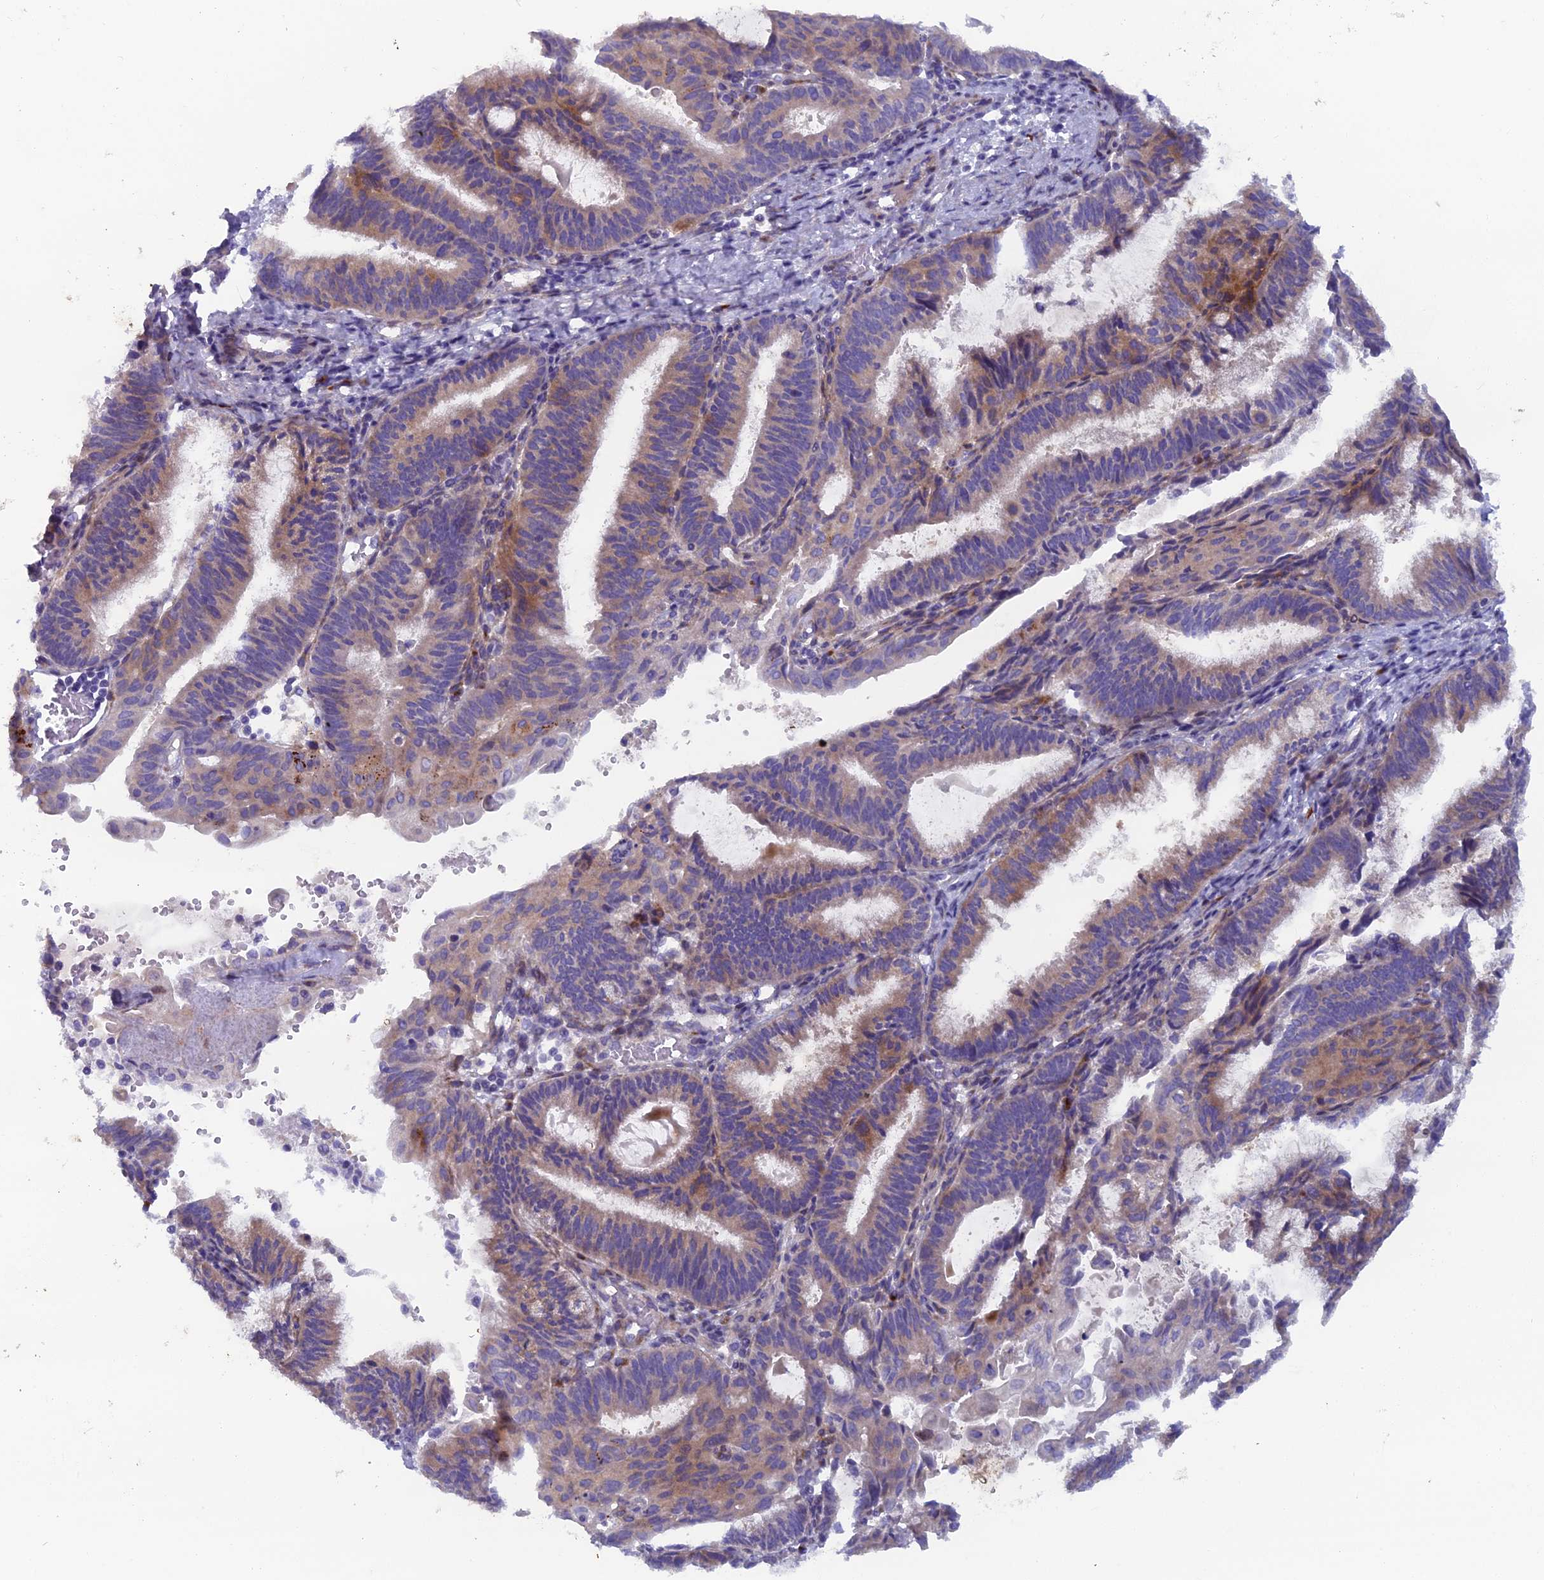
{"staining": {"intensity": "moderate", "quantity": "25%-75%", "location": "cytoplasmic/membranous"}, "tissue": "endometrial cancer", "cell_type": "Tumor cells", "image_type": "cancer", "snomed": [{"axis": "morphology", "description": "Adenocarcinoma, NOS"}, {"axis": "topography", "description": "Endometrium"}], "caption": "Endometrial cancer stained with immunohistochemistry displays moderate cytoplasmic/membranous expression in approximately 25%-75% of tumor cells. (DAB = brown stain, brightfield microscopy at high magnification).", "gene": "B9D2", "patient": {"sex": "female", "age": 49}}